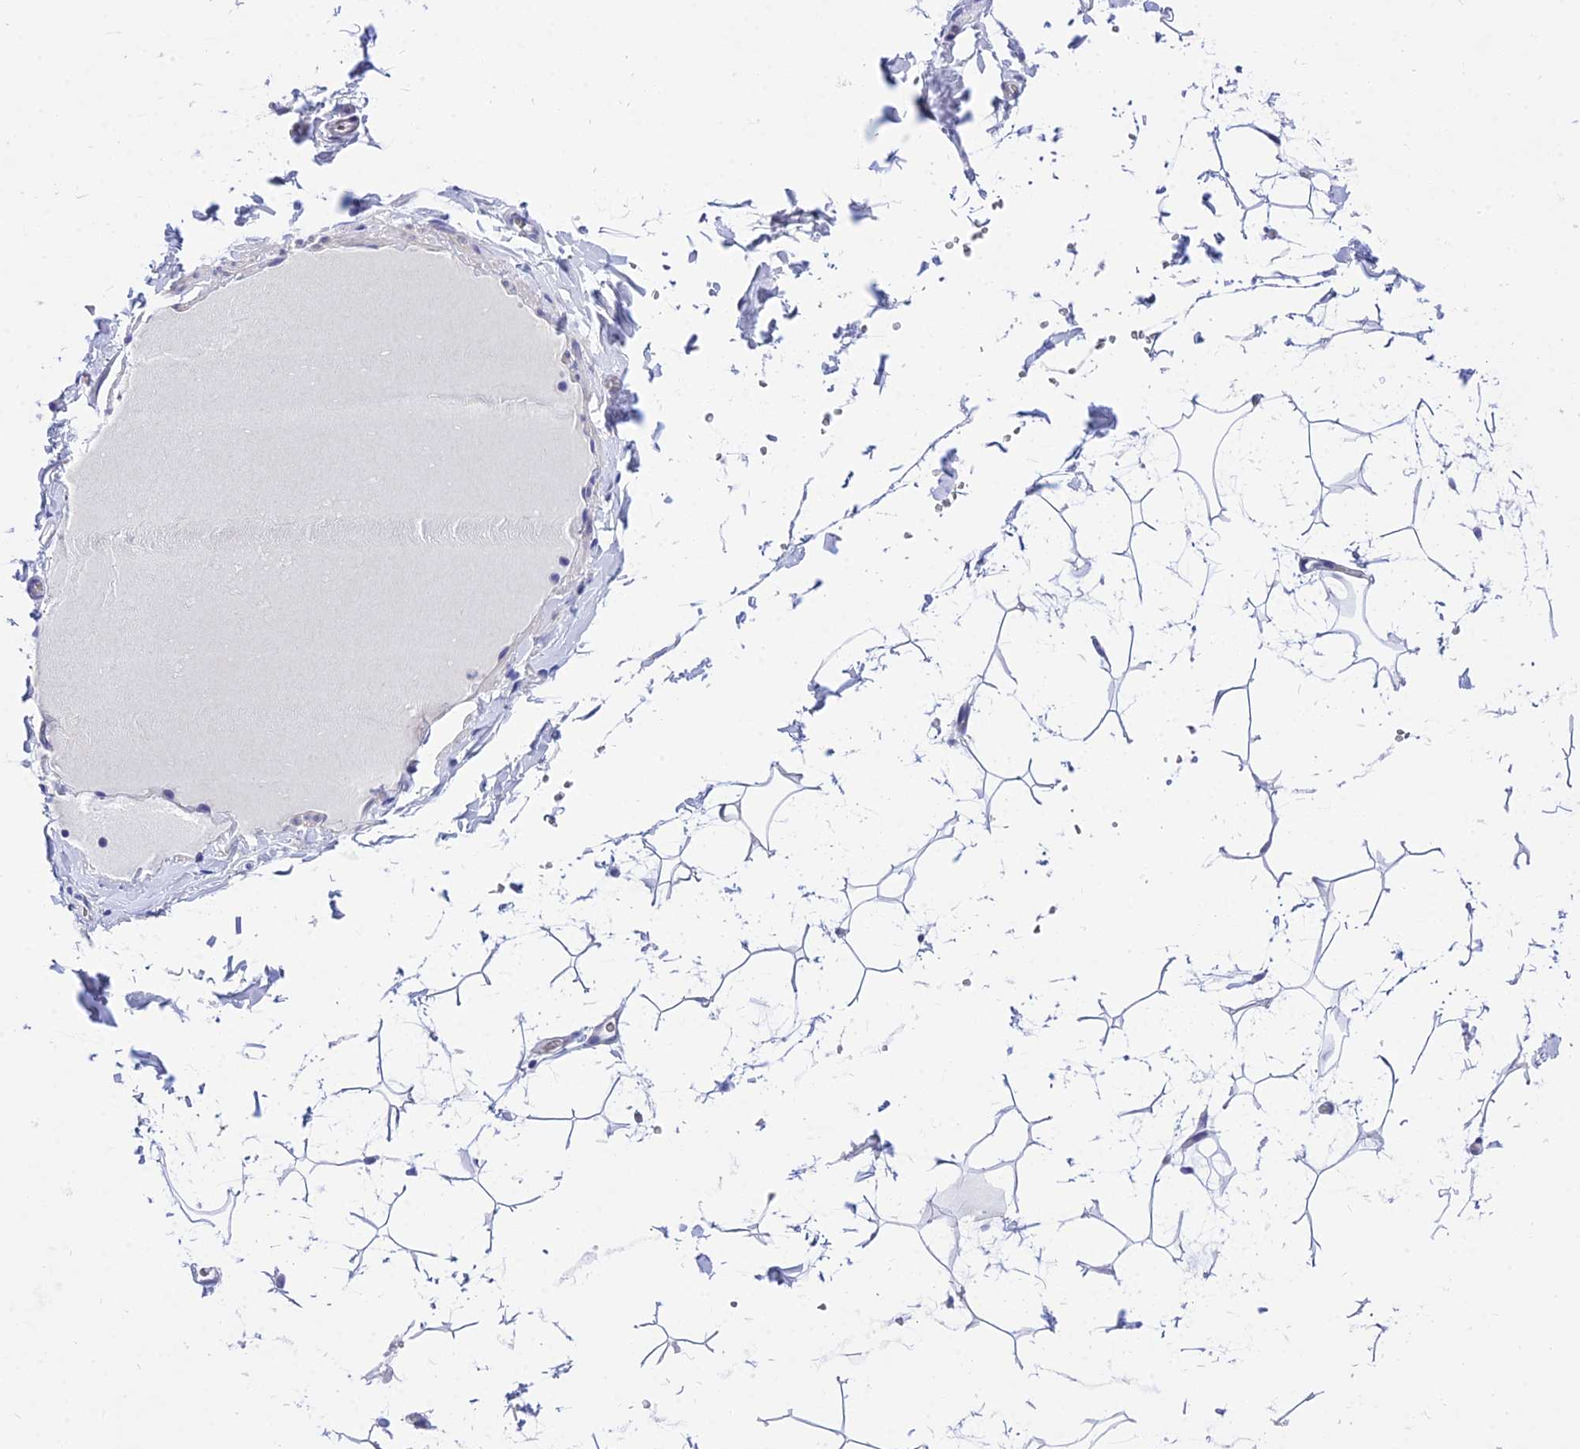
{"staining": {"intensity": "negative", "quantity": "none", "location": "none"}, "tissue": "adipose tissue", "cell_type": "Adipocytes", "image_type": "normal", "snomed": [{"axis": "morphology", "description": "Normal tissue, NOS"}, {"axis": "topography", "description": "Gallbladder"}, {"axis": "topography", "description": "Peripheral nerve tissue"}], "caption": "DAB immunohistochemical staining of normal human adipose tissue exhibits no significant positivity in adipocytes.", "gene": "DEFB107A", "patient": {"sex": "male", "age": 38}}